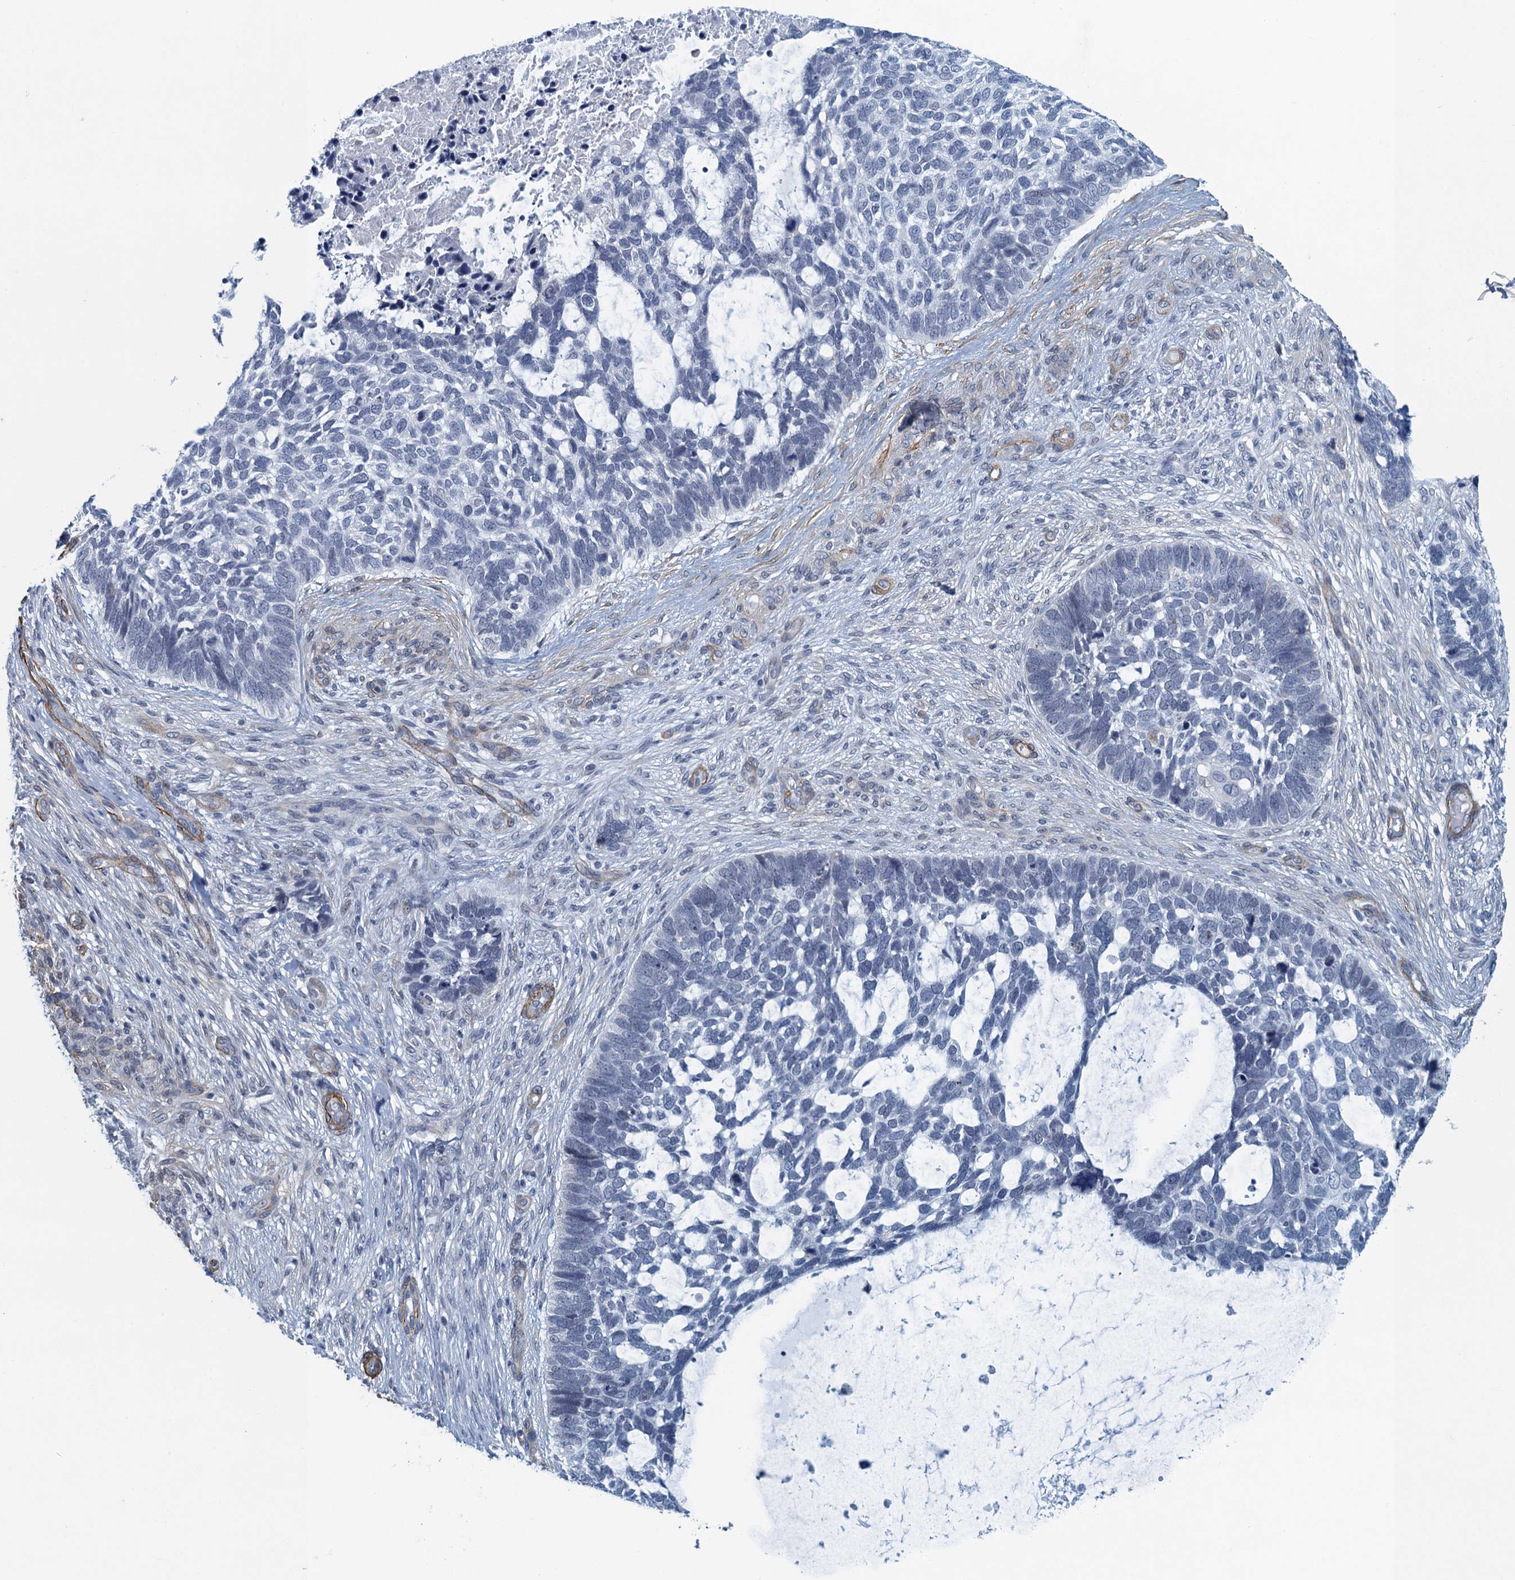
{"staining": {"intensity": "negative", "quantity": "none", "location": "none"}, "tissue": "skin cancer", "cell_type": "Tumor cells", "image_type": "cancer", "snomed": [{"axis": "morphology", "description": "Basal cell carcinoma"}, {"axis": "topography", "description": "Skin"}], "caption": "Image shows no significant protein expression in tumor cells of skin basal cell carcinoma.", "gene": "ALG2", "patient": {"sex": "male", "age": 88}}